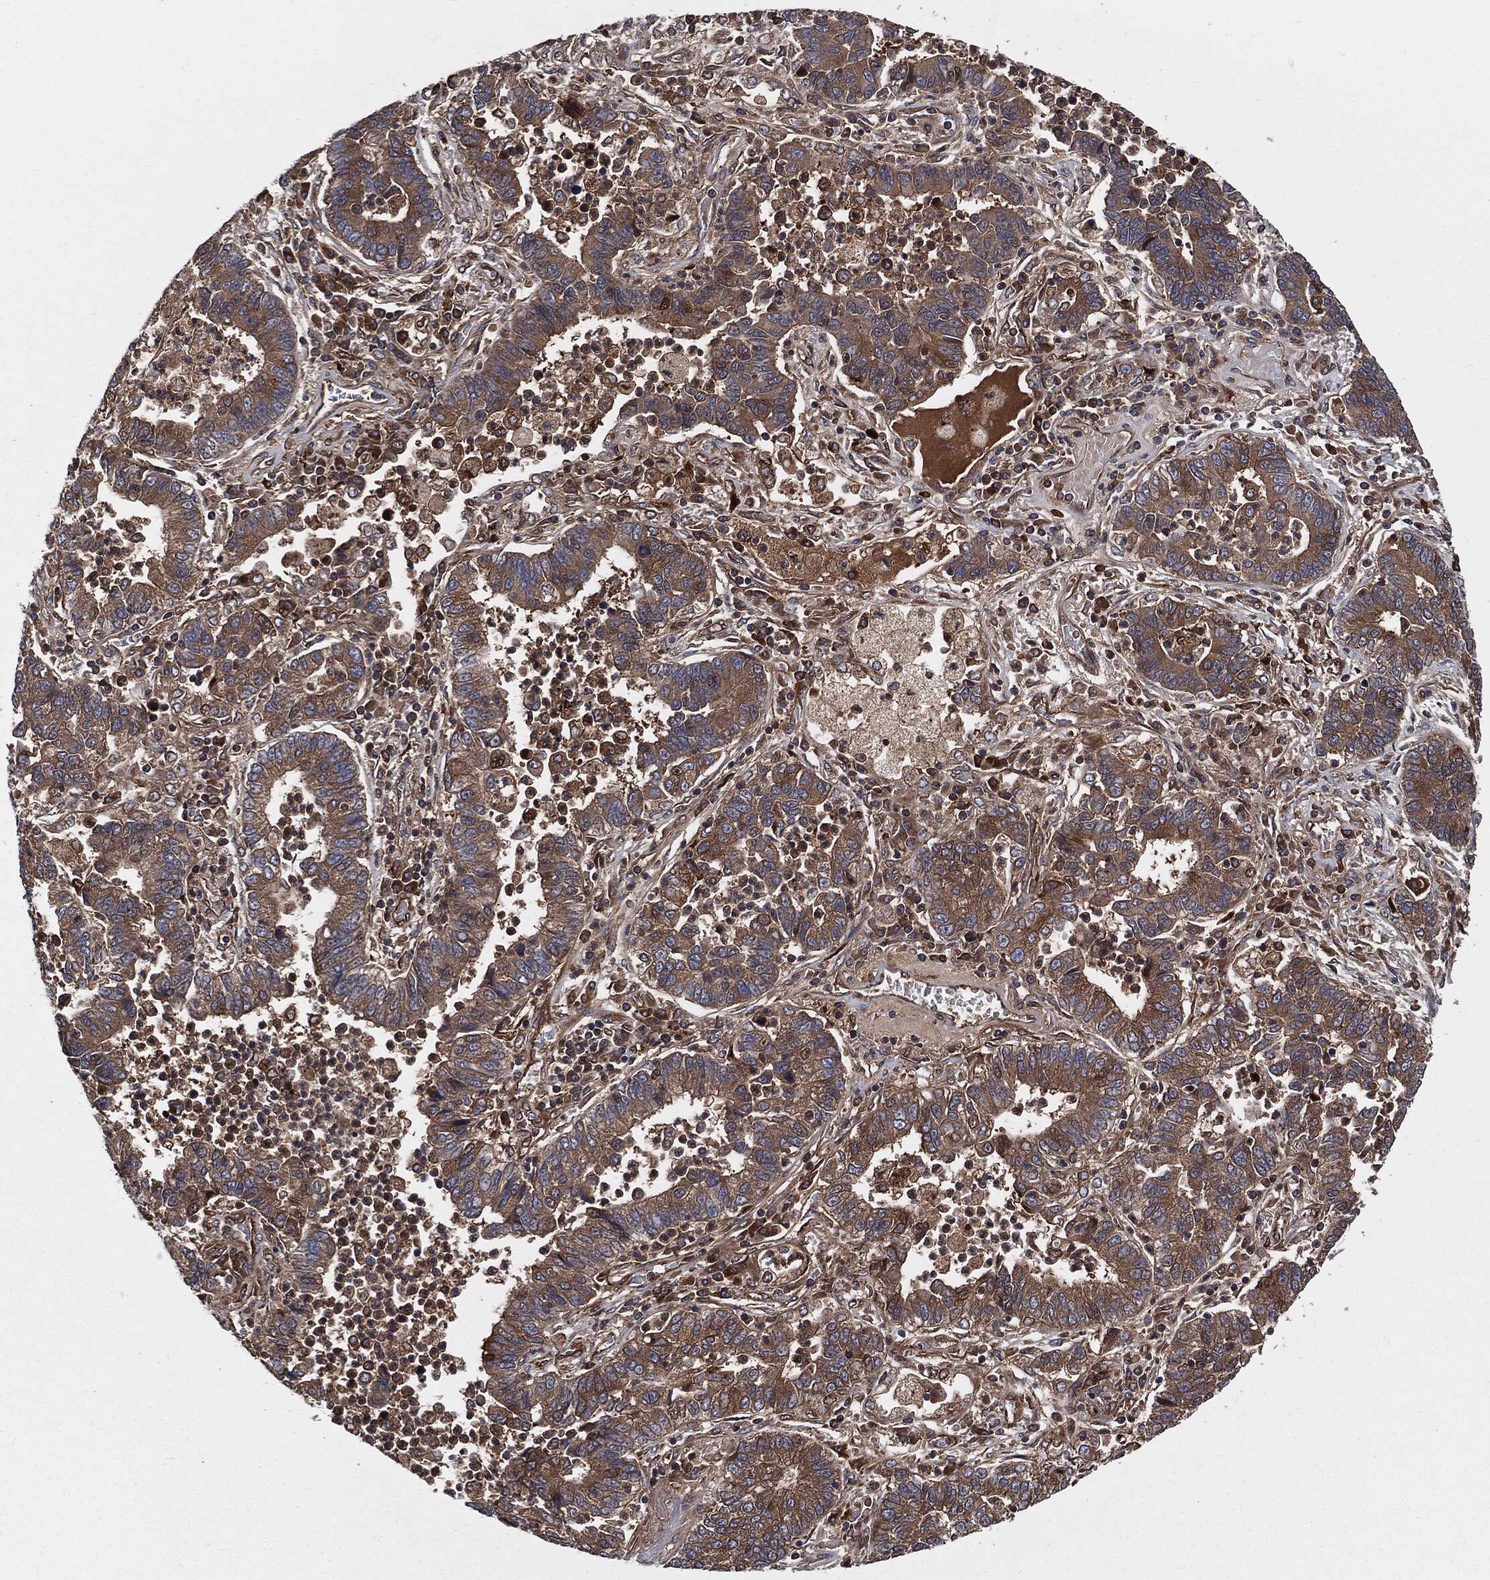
{"staining": {"intensity": "weak", "quantity": ">75%", "location": "cytoplasmic/membranous"}, "tissue": "lung cancer", "cell_type": "Tumor cells", "image_type": "cancer", "snomed": [{"axis": "morphology", "description": "Adenocarcinoma, NOS"}, {"axis": "topography", "description": "Lung"}], "caption": "Tumor cells show low levels of weak cytoplasmic/membranous positivity in approximately >75% of cells in human lung cancer (adenocarcinoma).", "gene": "XPNPEP1", "patient": {"sex": "female", "age": 57}}